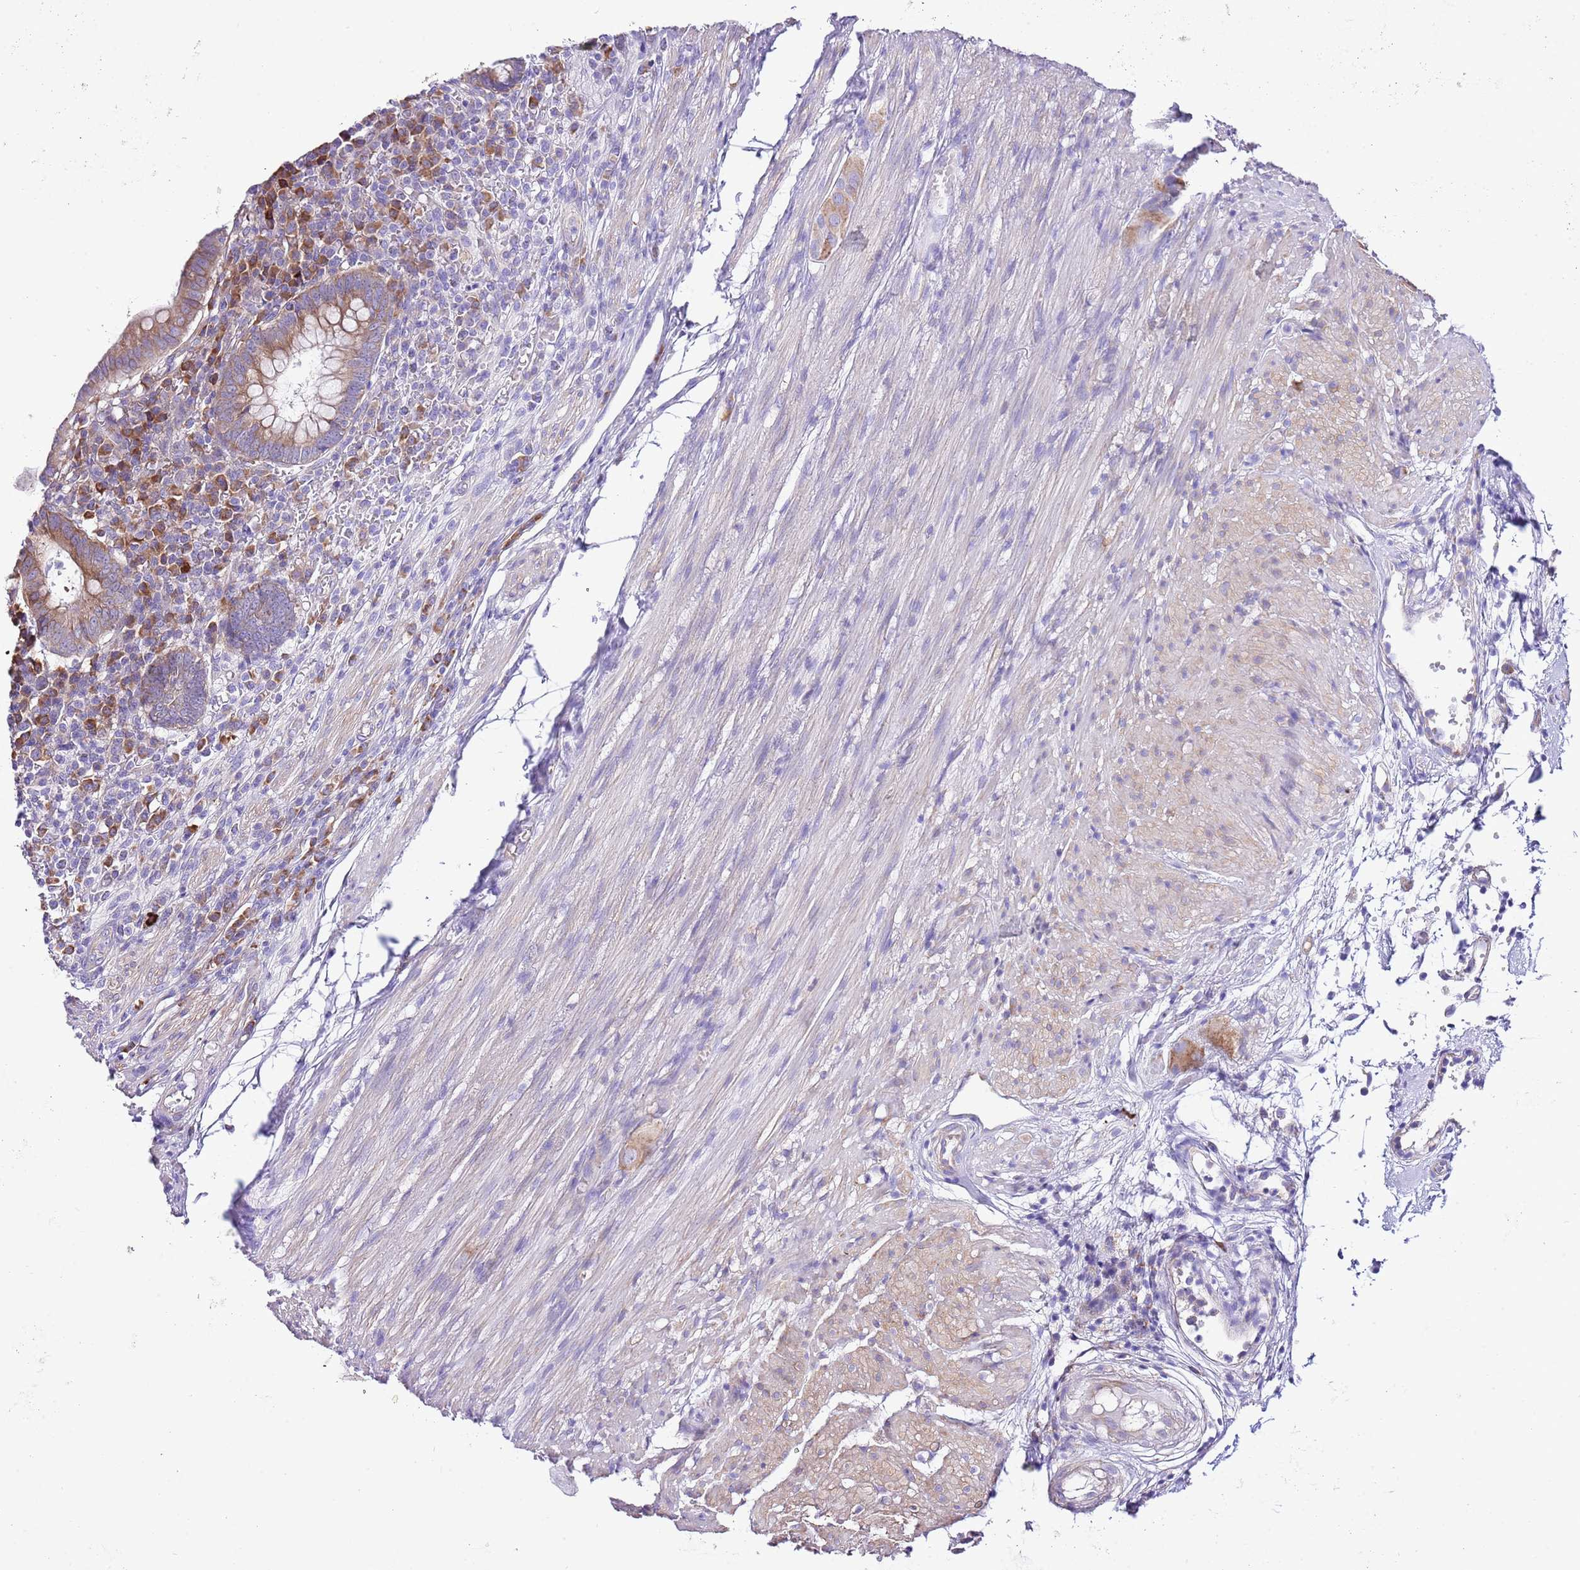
{"staining": {"intensity": "moderate", "quantity": ">75%", "location": "cytoplasmic/membranous"}, "tissue": "appendix", "cell_type": "Glandular cells", "image_type": "normal", "snomed": [{"axis": "morphology", "description": "Normal tissue, NOS"}, {"axis": "topography", "description": "Appendix"}], "caption": "This micrograph shows immunohistochemistry (IHC) staining of benign human appendix, with medium moderate cytoplasmic/membranous staining in about >75% of glandular cells.", "gene": "RPS10", "patient": {"sex": "male", "age": 83}}